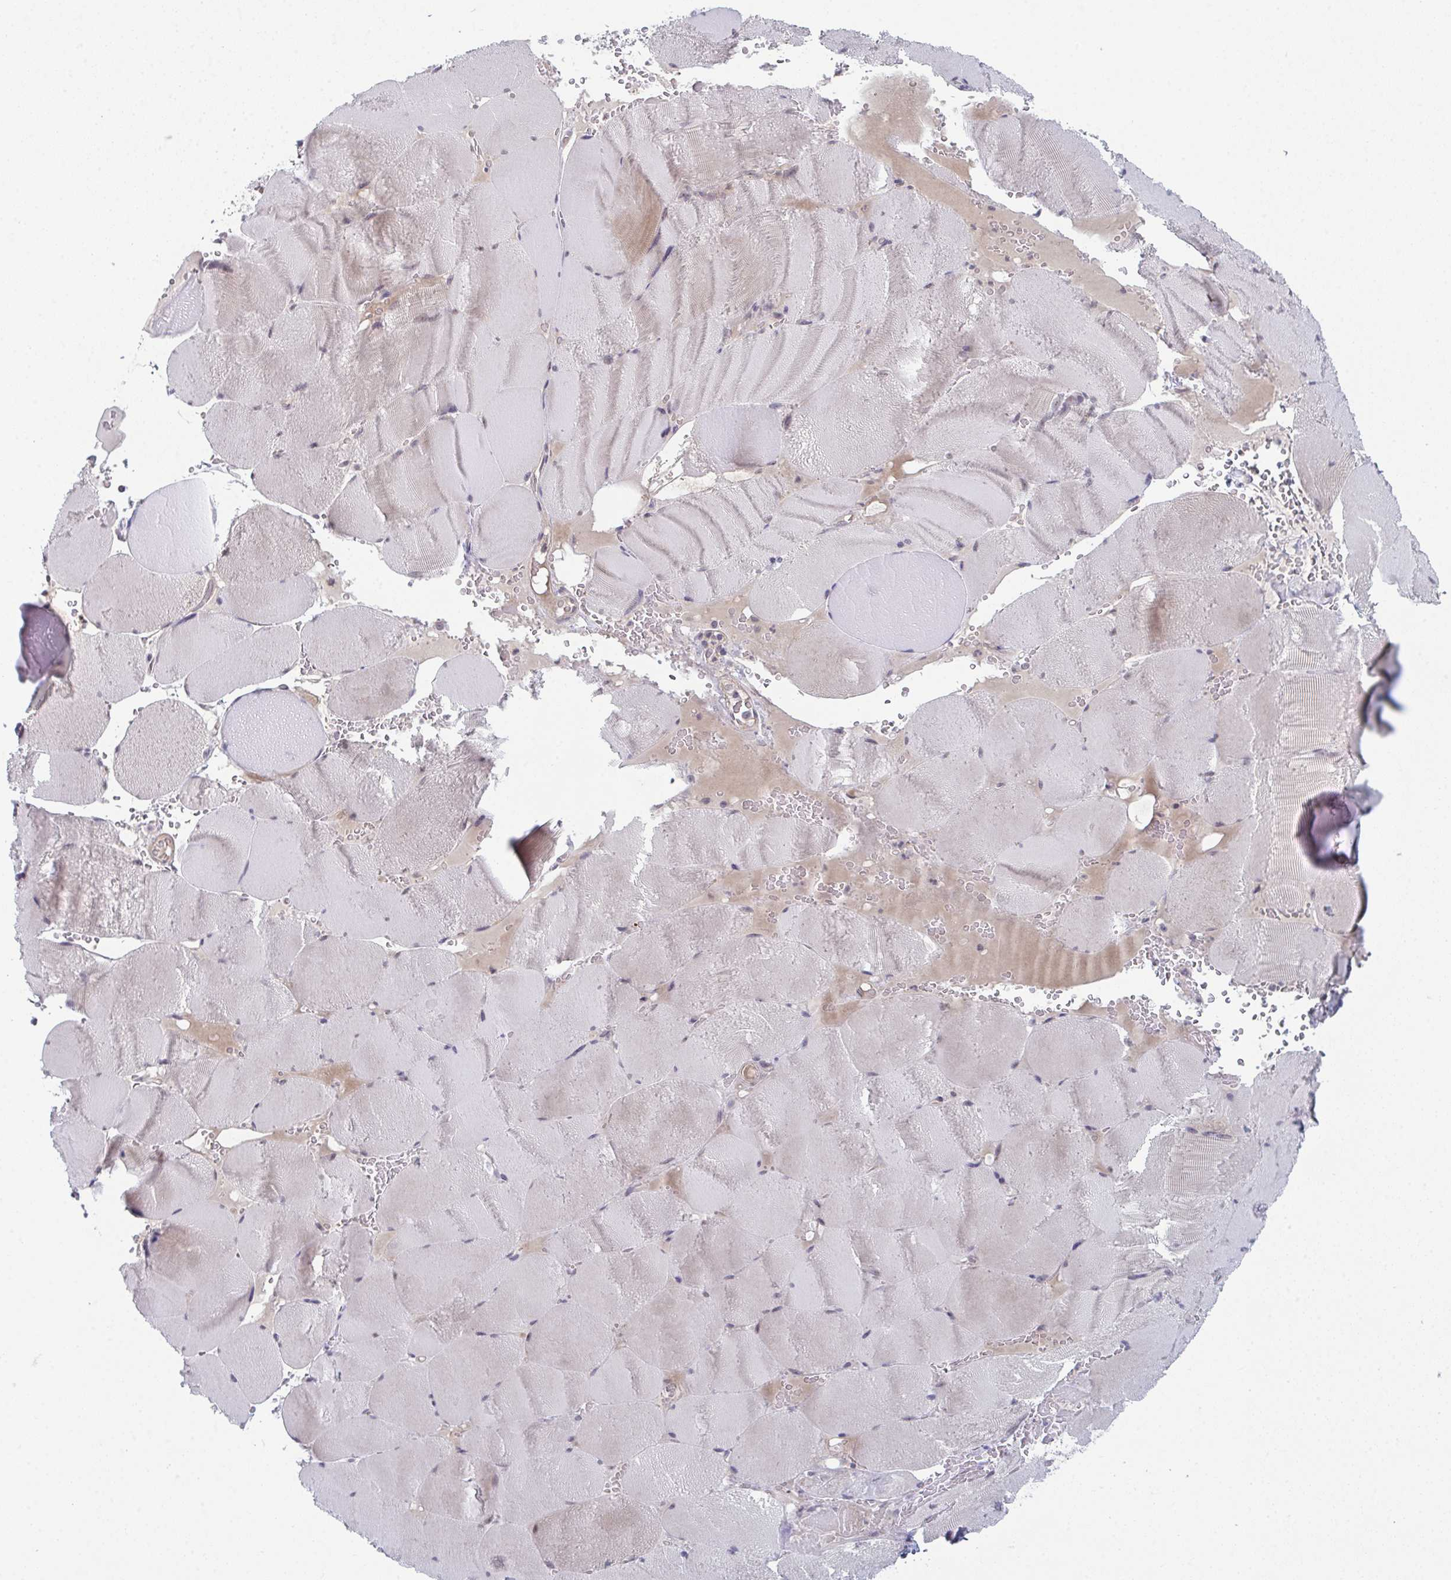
{"staining": {"intensity": "weak", "quantity": "25%-75%", "location": "cytoplasmic/membranous"}, "tissue": "skeletal muscle", "cell_type": "Myocytes", "image_type": "normal", "snomed": [{"axis": "morphology", "description": "Normal tissue, NOS"}, {"axis": "topography", "description": "Skeletal muscle"}, {"axis": "topography", "description": "Head-Neck"}], "caption": "This photomicrograph demonstrates immunohistochemistry staining of unremarkable human skeletal muscle, with low weak cytoplasmic/membranous expression in about 25%-75% of myocytes.", "gene": "ZNF214", "patient": {"sex": "male", "age": 66}}